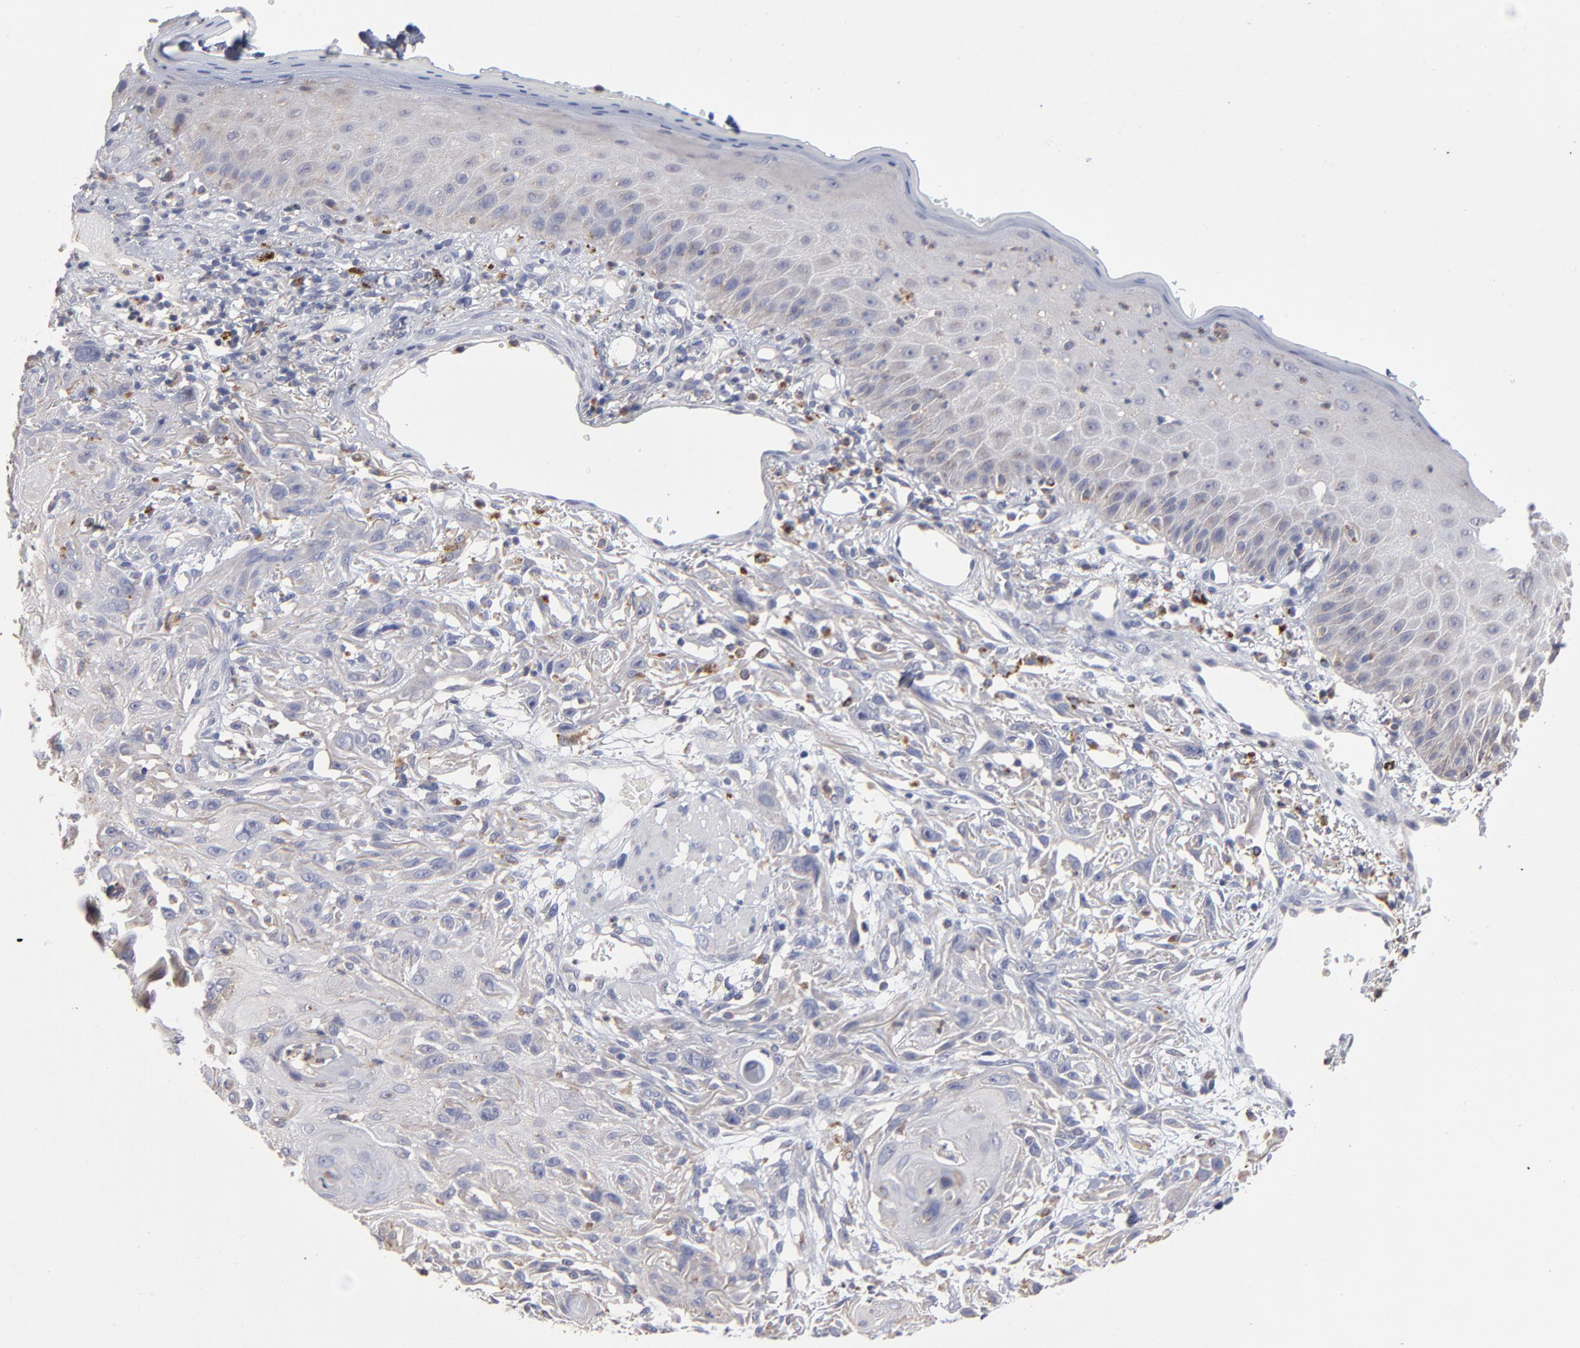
{"staining": {"intensity": "negative", "quantity": "none", "location": "none"}, "tissue": "skin cancer", "cell_type": "Tumor cells", "image_type": "cancer", "snomed": [{"axis": "morphology", "description": "Squamous cell carcinoma, NOS"}, {"axis": "topography", "description": "Skin"}], "caption": "Human skin cancer stained for a protein using immunohistochemistry shows no positivity in tumor cells.", "gene": "RRAGB", "patient": {"sex": "female", "age": 59}}